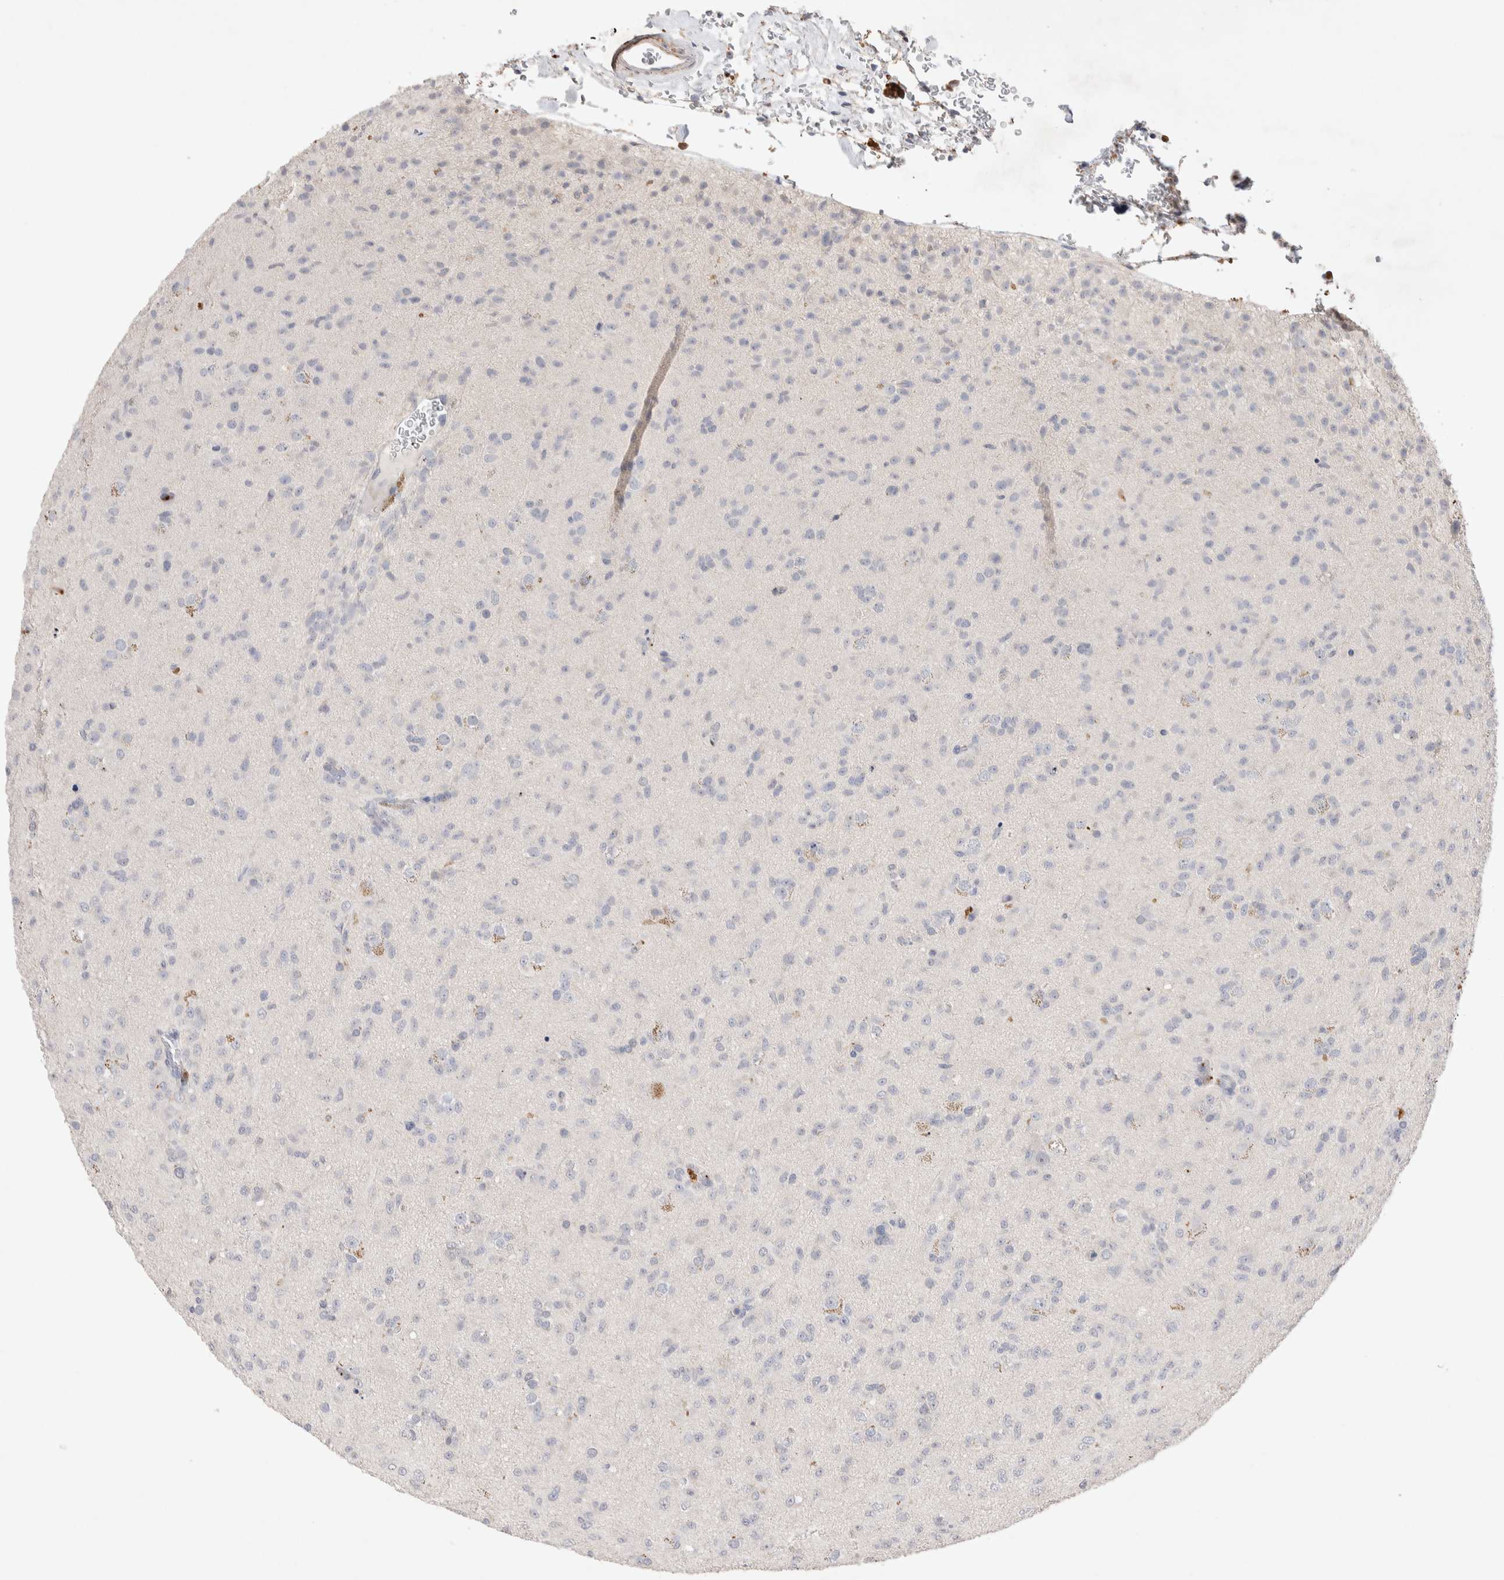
{"staining": {"intensity": "negative", "quantity": "none", "location": "none"}, "tissue": "glioma", "cell_type": "Tumor cells", "image_type": "cancer", "snomed": [{"axis": "morphology", "description": "Glioma, malignant, Low grade"}, {"axis": "topography", "description": "Brain"}], "caption": "High magnification brightfield microscopy of glioma stained with DAB (brown) and counterstained with hematoxylin (blue): tumor cells show no significant expression.", "gene": "FFAR2", "patient": {"sex": "male", "age": 65}}